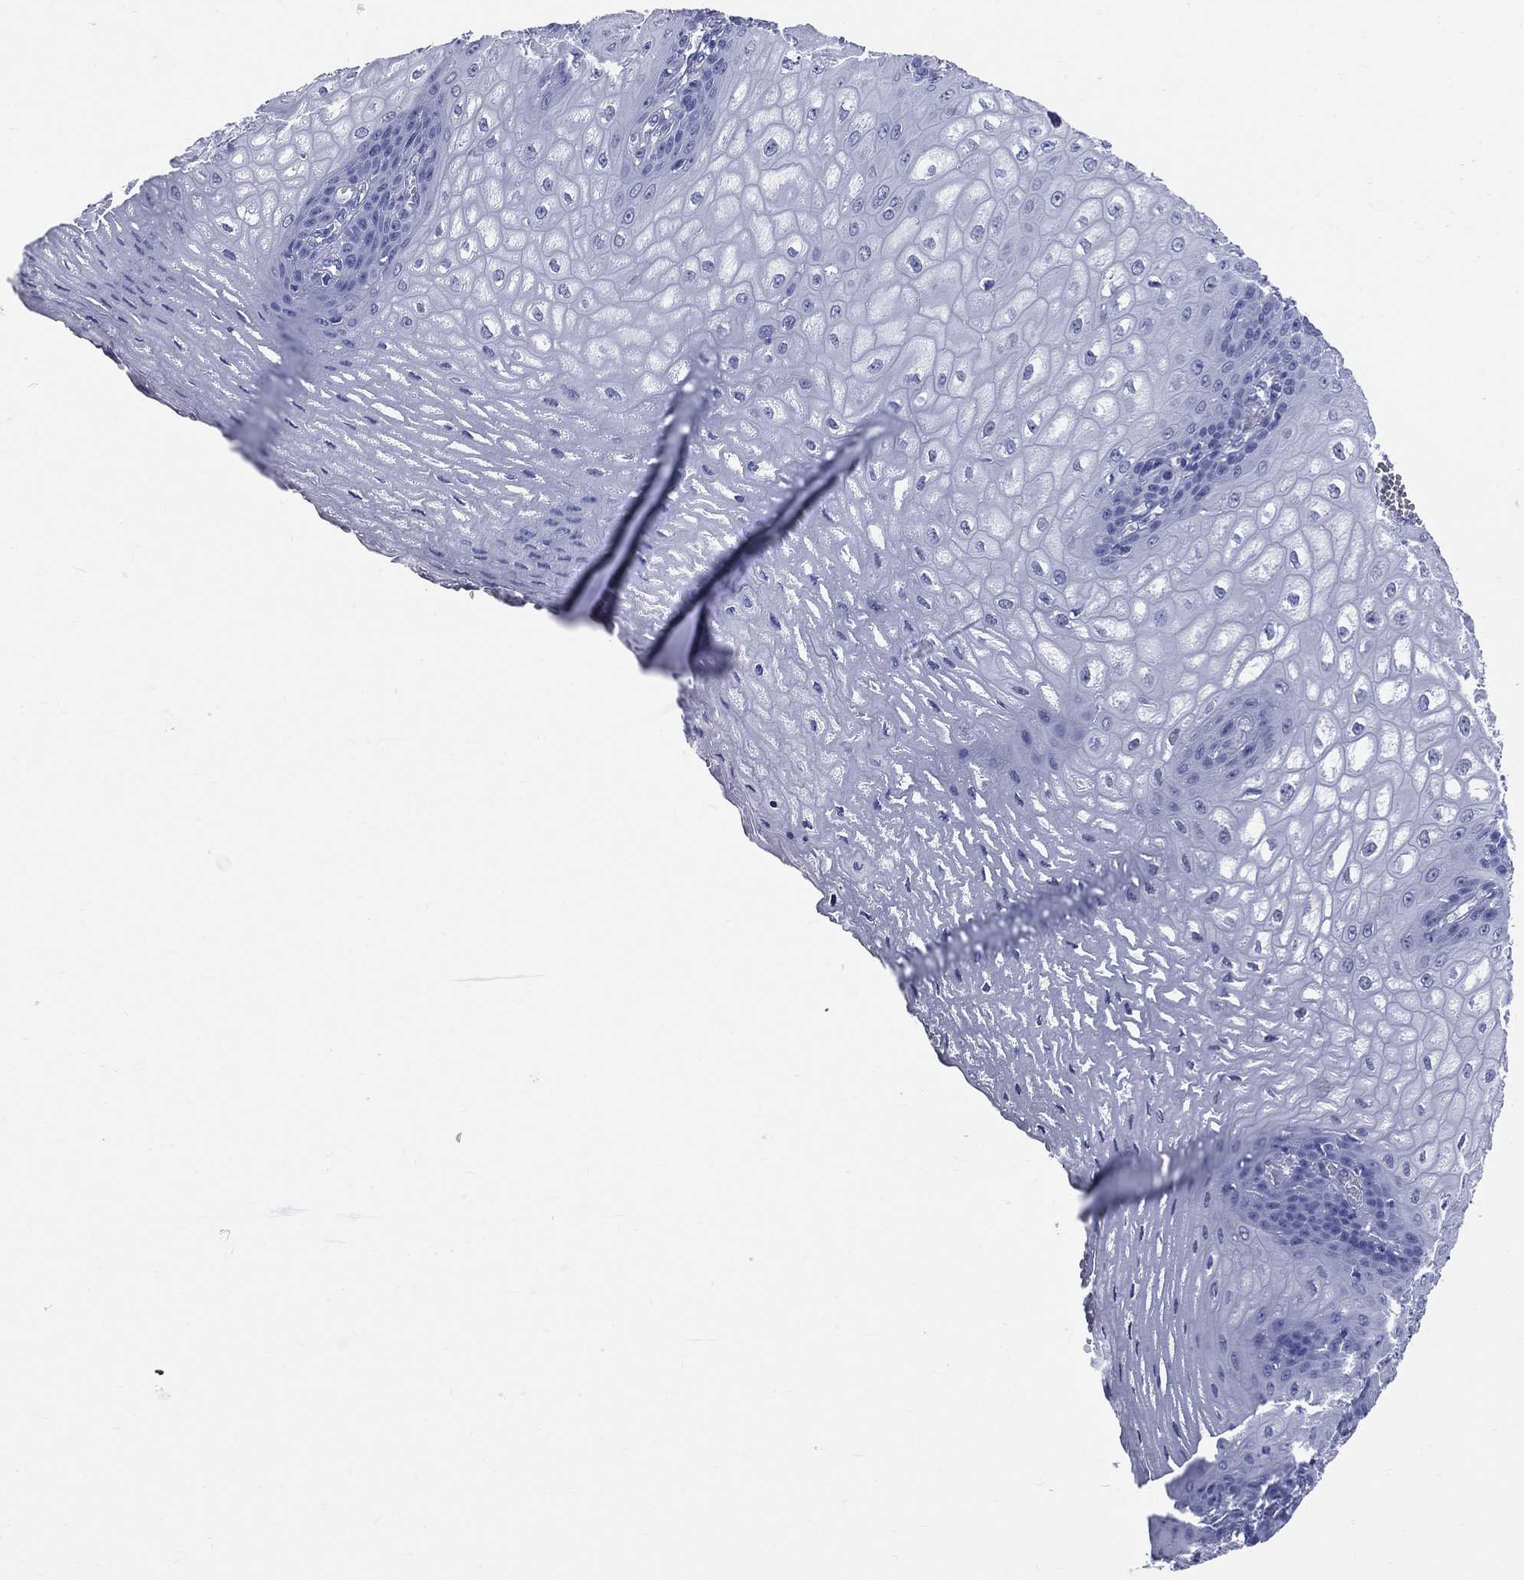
{"staining": {"intensity": "negative", "quantity": "none", "location": "none"}, "tissue": "esophagus", "cell_type": "Squamous epithelial cells", "image_type": "normal", "snomed": [{"axis": "morphology", "description": "Normal tissue, NOS"}, {"axis": "topography", "description": "Esophagus"}], "caption": "Immunohistochemistry (IHC) of benign esophagus demonstrates no expression in squamous epithelial cells.", "gene": "SYP", "patient": {"sex": "male", "age": 58}}